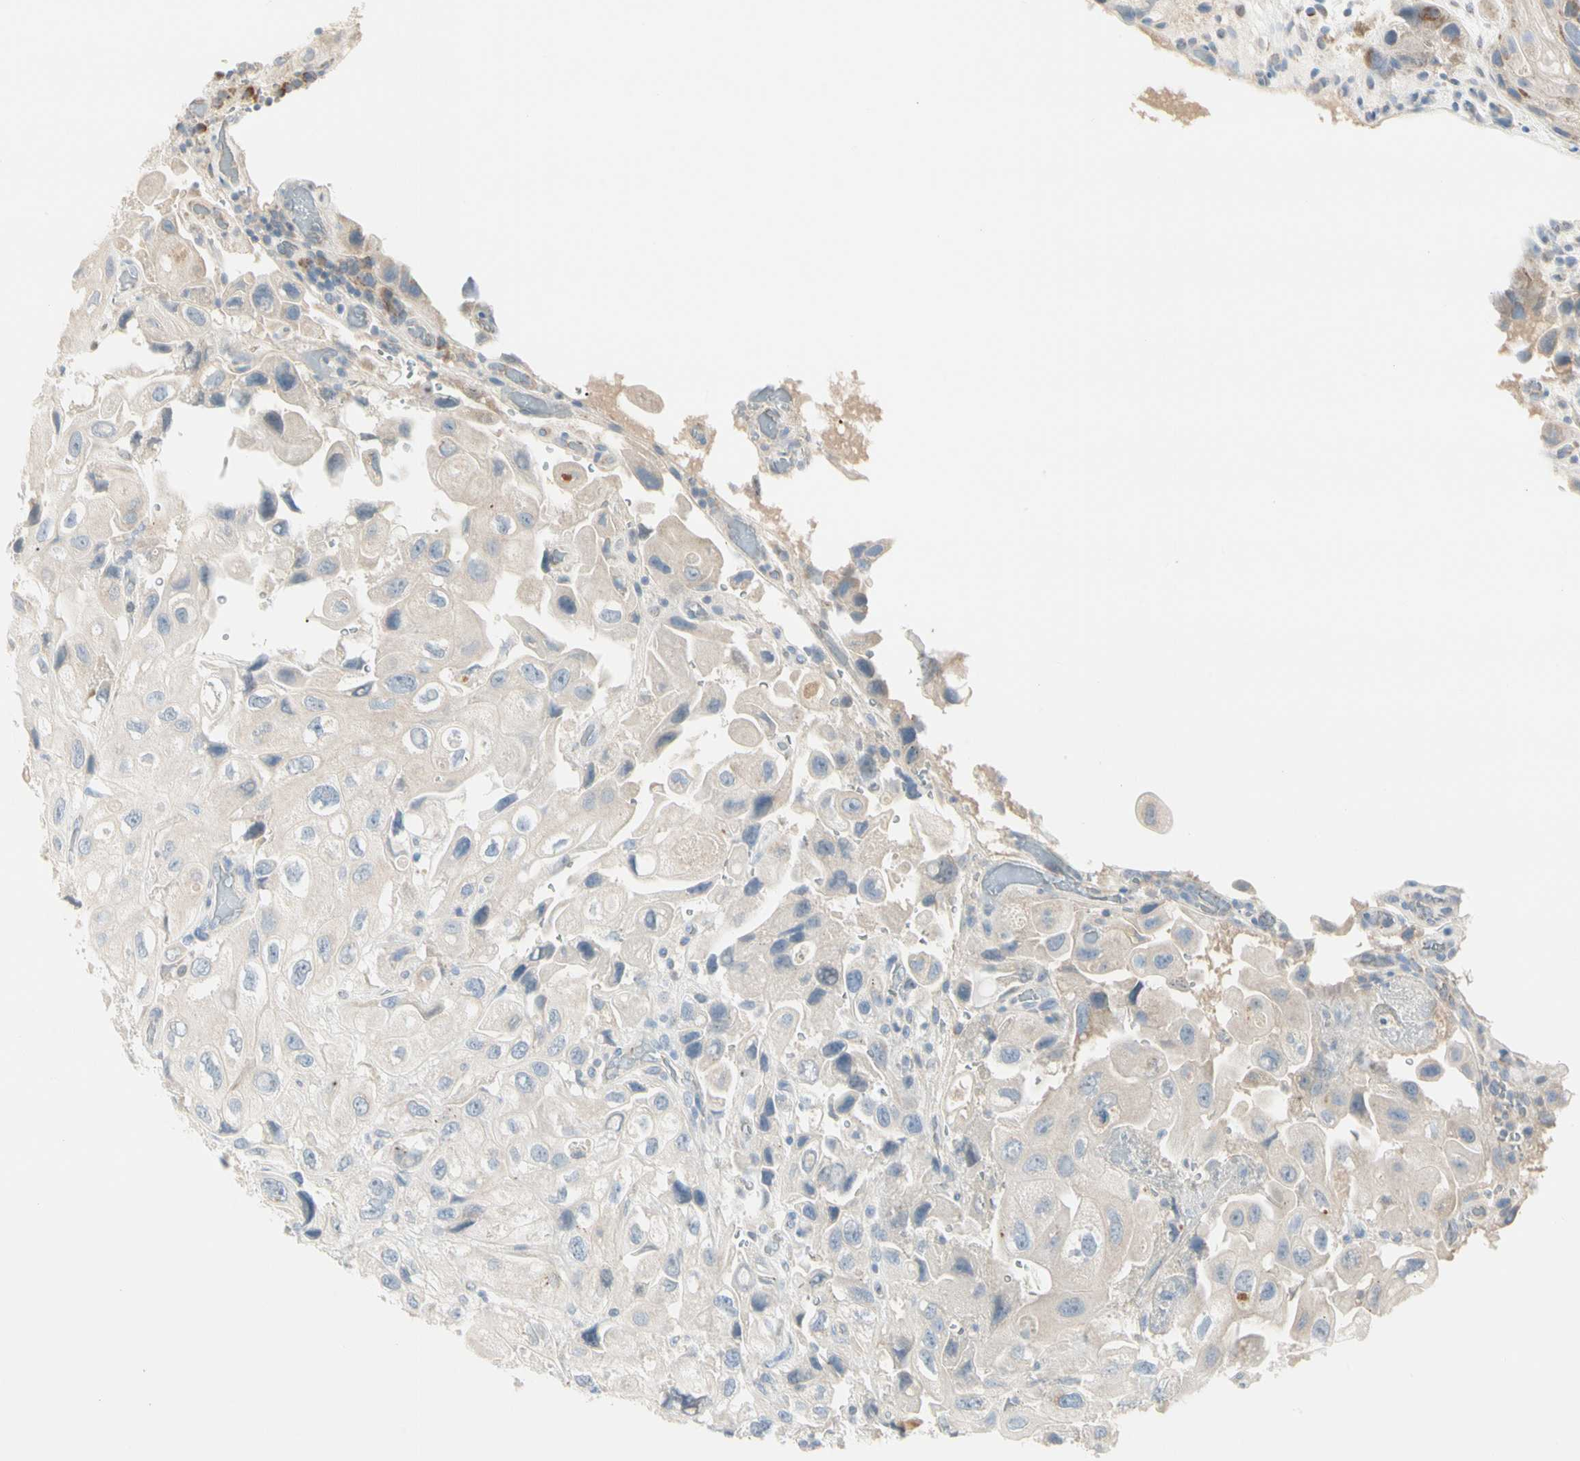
{"staining": {"intensity": "negative", "quantity": "none", "location": "none"}, "tissue": "urothelial cancer", "cell_type": "Tumor cells", "image_type": "cancer", "snomed": [{"axis": "morphology", "description": "Urothelial carcinoma, High grade"}, {"axis": "topography", "description": "Urinary bladder"}], "caption": "Urothelial cancer was stained to show a protein in brown. There is no significant positivity in tumor cells.", "gene": "ALDH18A1", "patient": {"sex": "female", "age": 64}}